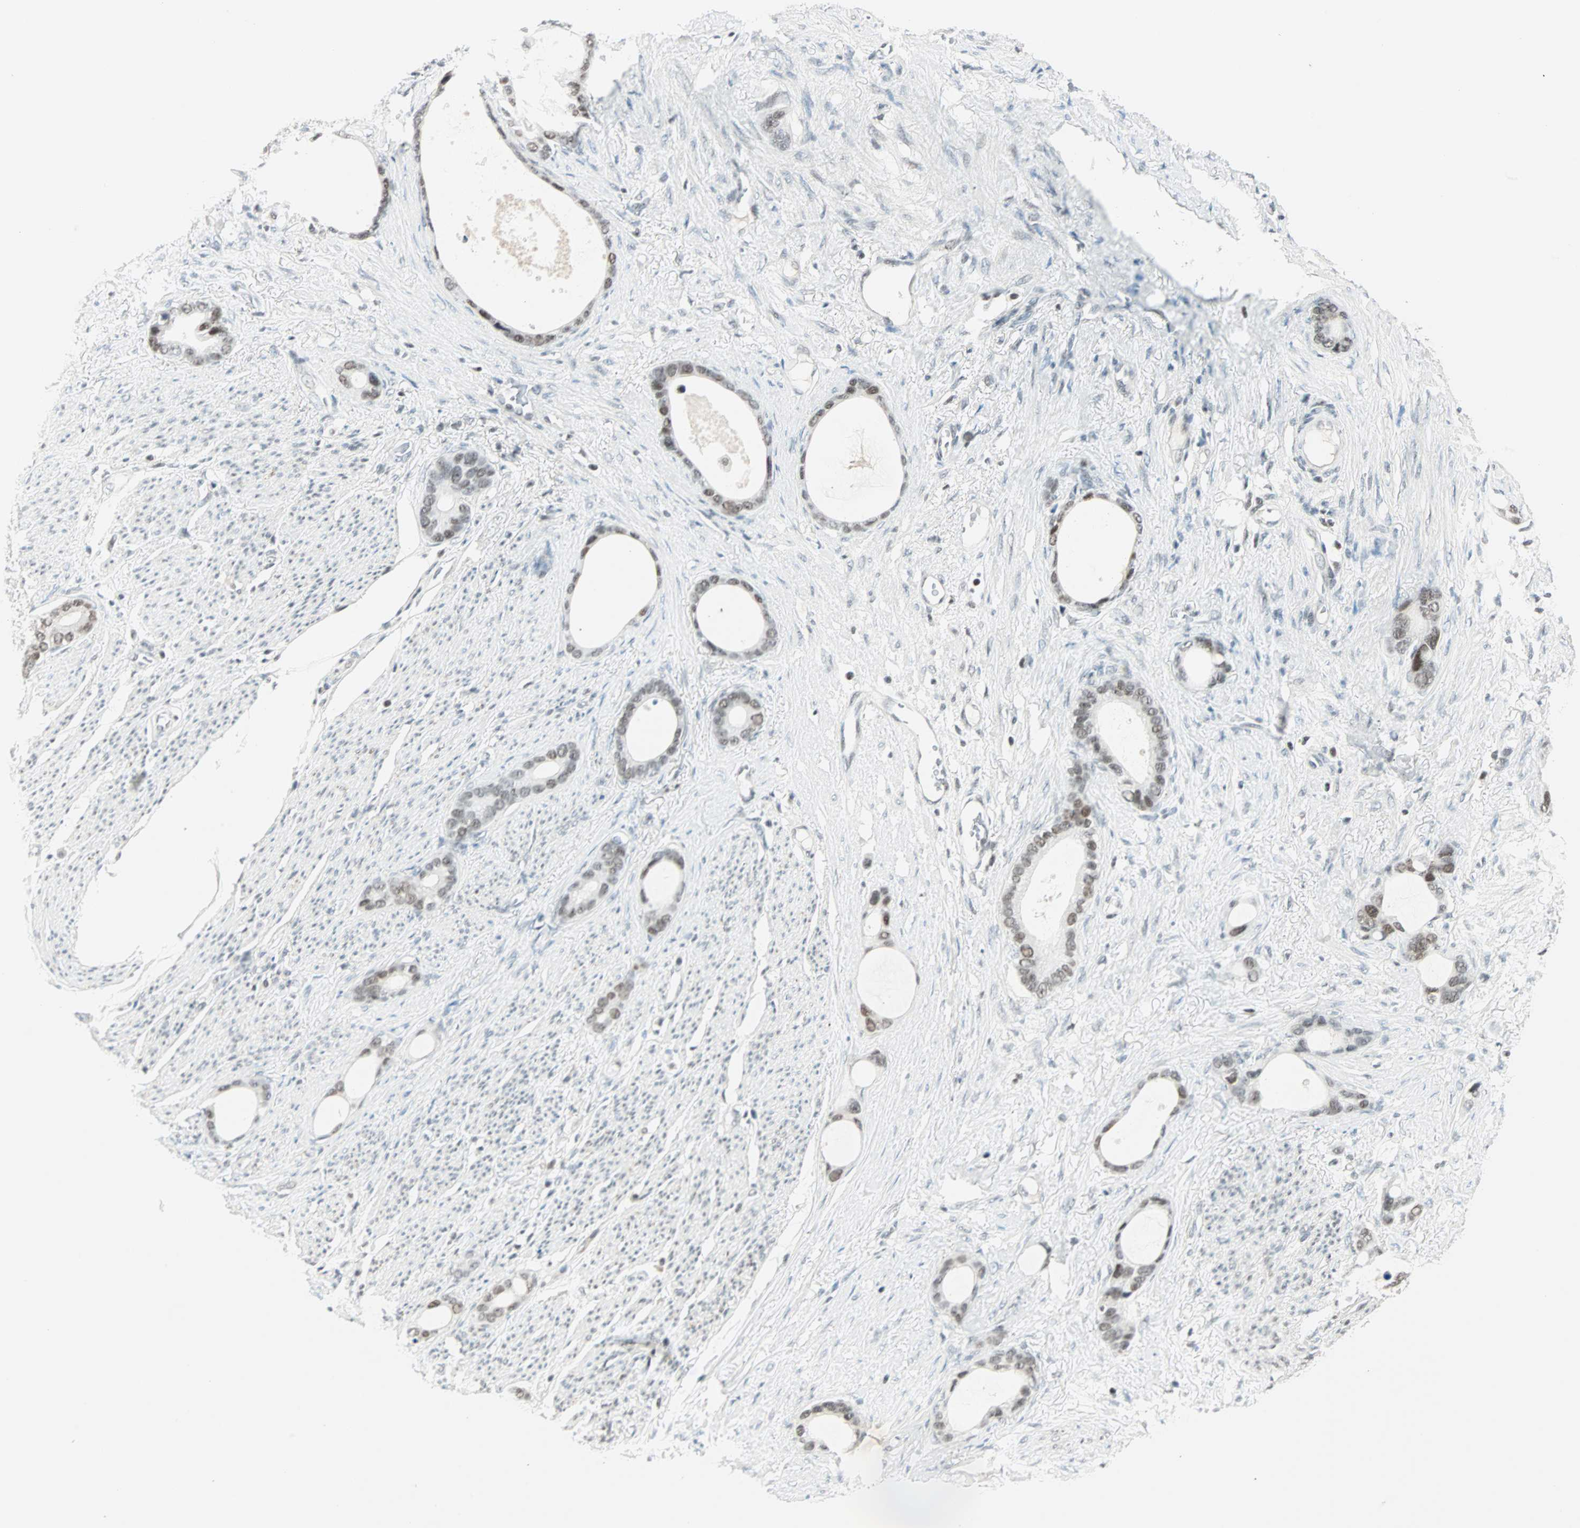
{"staining": {"intensity": "weak", "quantity": ">75%", "location": "cytoplasmic/membranous"}, "tissue": "stomach cancer", "cell_type": "Tumor cells", "image_type": "cancer", "snomed": [{"axis": "morphology", "description": "Adenocarcinoma, NOS"}, {"axis": "topography", "description": "Stomach"}], "caption": "About >75% of tumor cells in human adenocarcinoma (stomach) show weak cytoplasmic/membranous protein expression as visualized by brown immunohistochemical staining.", "gene": "SIN3A", "patient": {"sex": "female", "age": 75}}